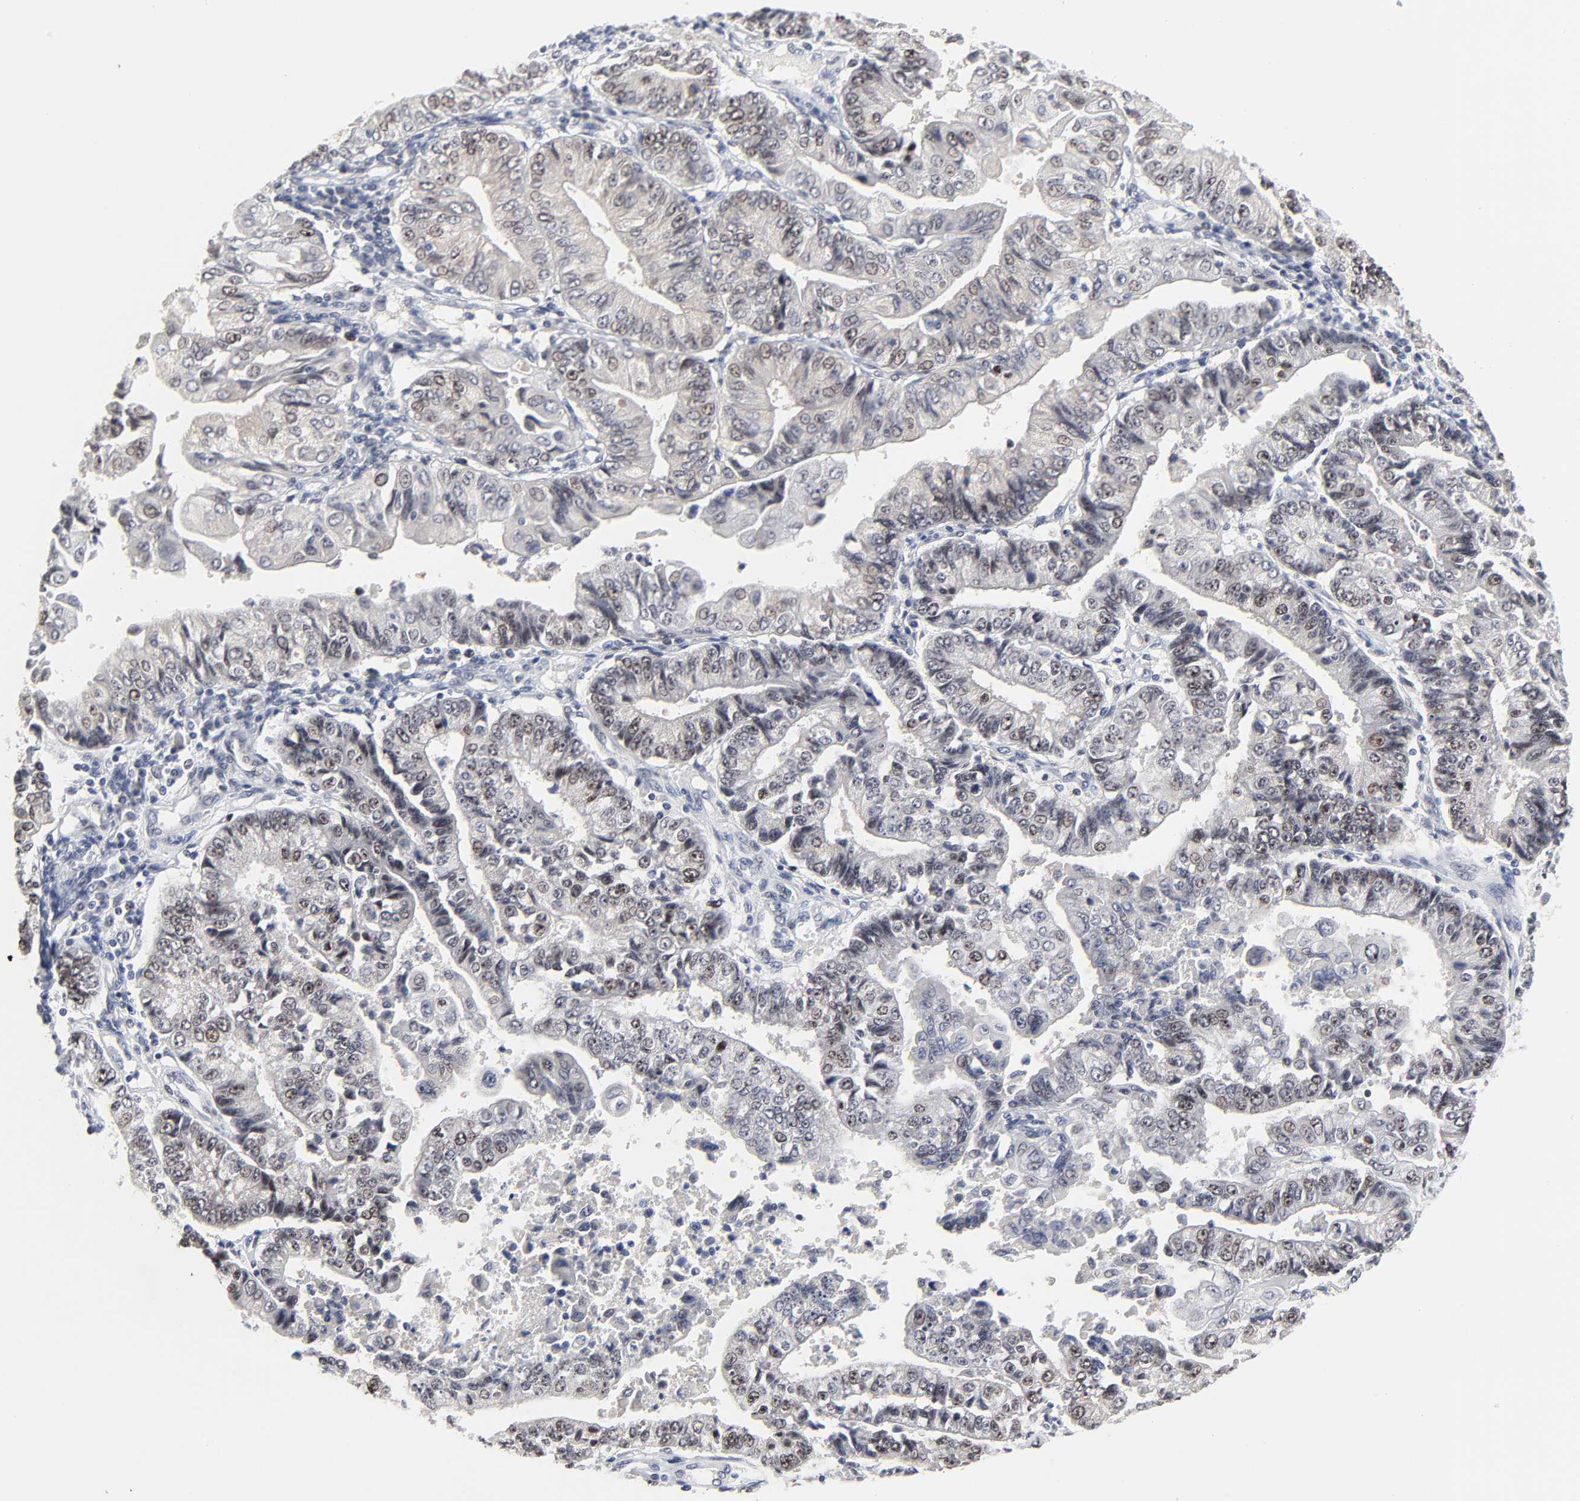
{"staining": {"intensity": "weak", "quantity": "25%-75%", "location": "nuclear"}, "tissue": "endometrial cancer", "cell_type": "Tumor cells", "image_type": "cancer", "snomed": [{"axis": "morphology", "description": "Adenocarcinoma, NOS"}, {"axis": "topography", "description": "Endometrium"}], "caption": "An image of endometrial adenocarcinoma stained for a protein exhibits weak nuclear brown staining in tumor cells. Using DAB (brown) and hematoxylin (blue) stains, captured at high magnification using brightfield microscopy.", "gene": "ZNF589", "patient": {"sex": "female", "age": 75}}